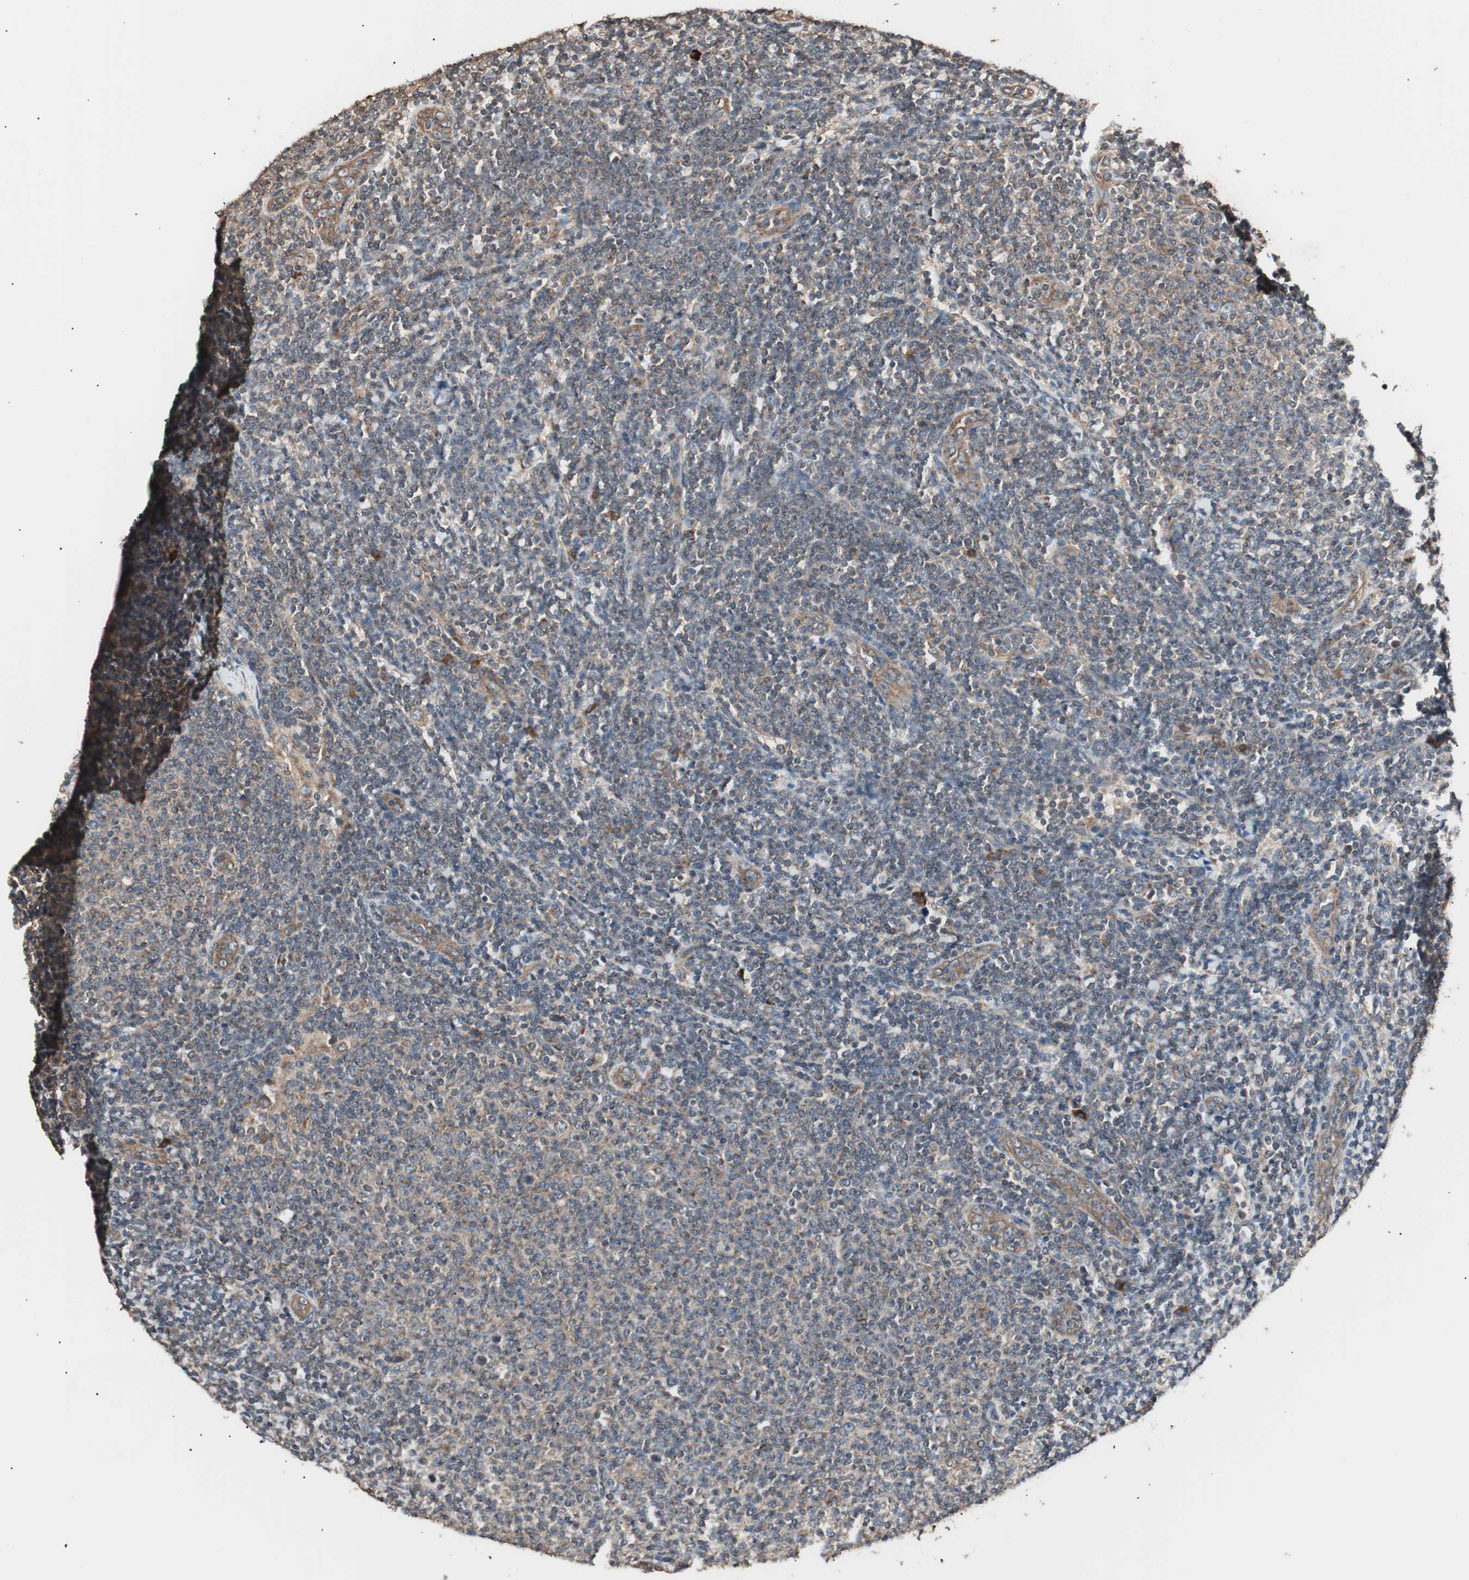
{"staining": {"intensity": "weak", "quantity": ">75%", "location": "cytoplasmic/membranous"}, "tissue": "lymphoma", "cell_type": "Tumor cells", "image_type": "cancer", "snomed": [{"axis": "morphology", "description": "Malignant lymphoma, non-Hodgkin's type, Low grade"}, {"axis": "topography", "description": "Lymph node"}], "caption": "Immunohistochemical staining of human low-grade malignant lymphoma, non-Hodgkin's type shows low levels of weak cytoplasmic/membranous positivity in approximately >75% of tumor cells.", "gene": "LZTS1", "patient": {"sex": "male", "age": 66}}